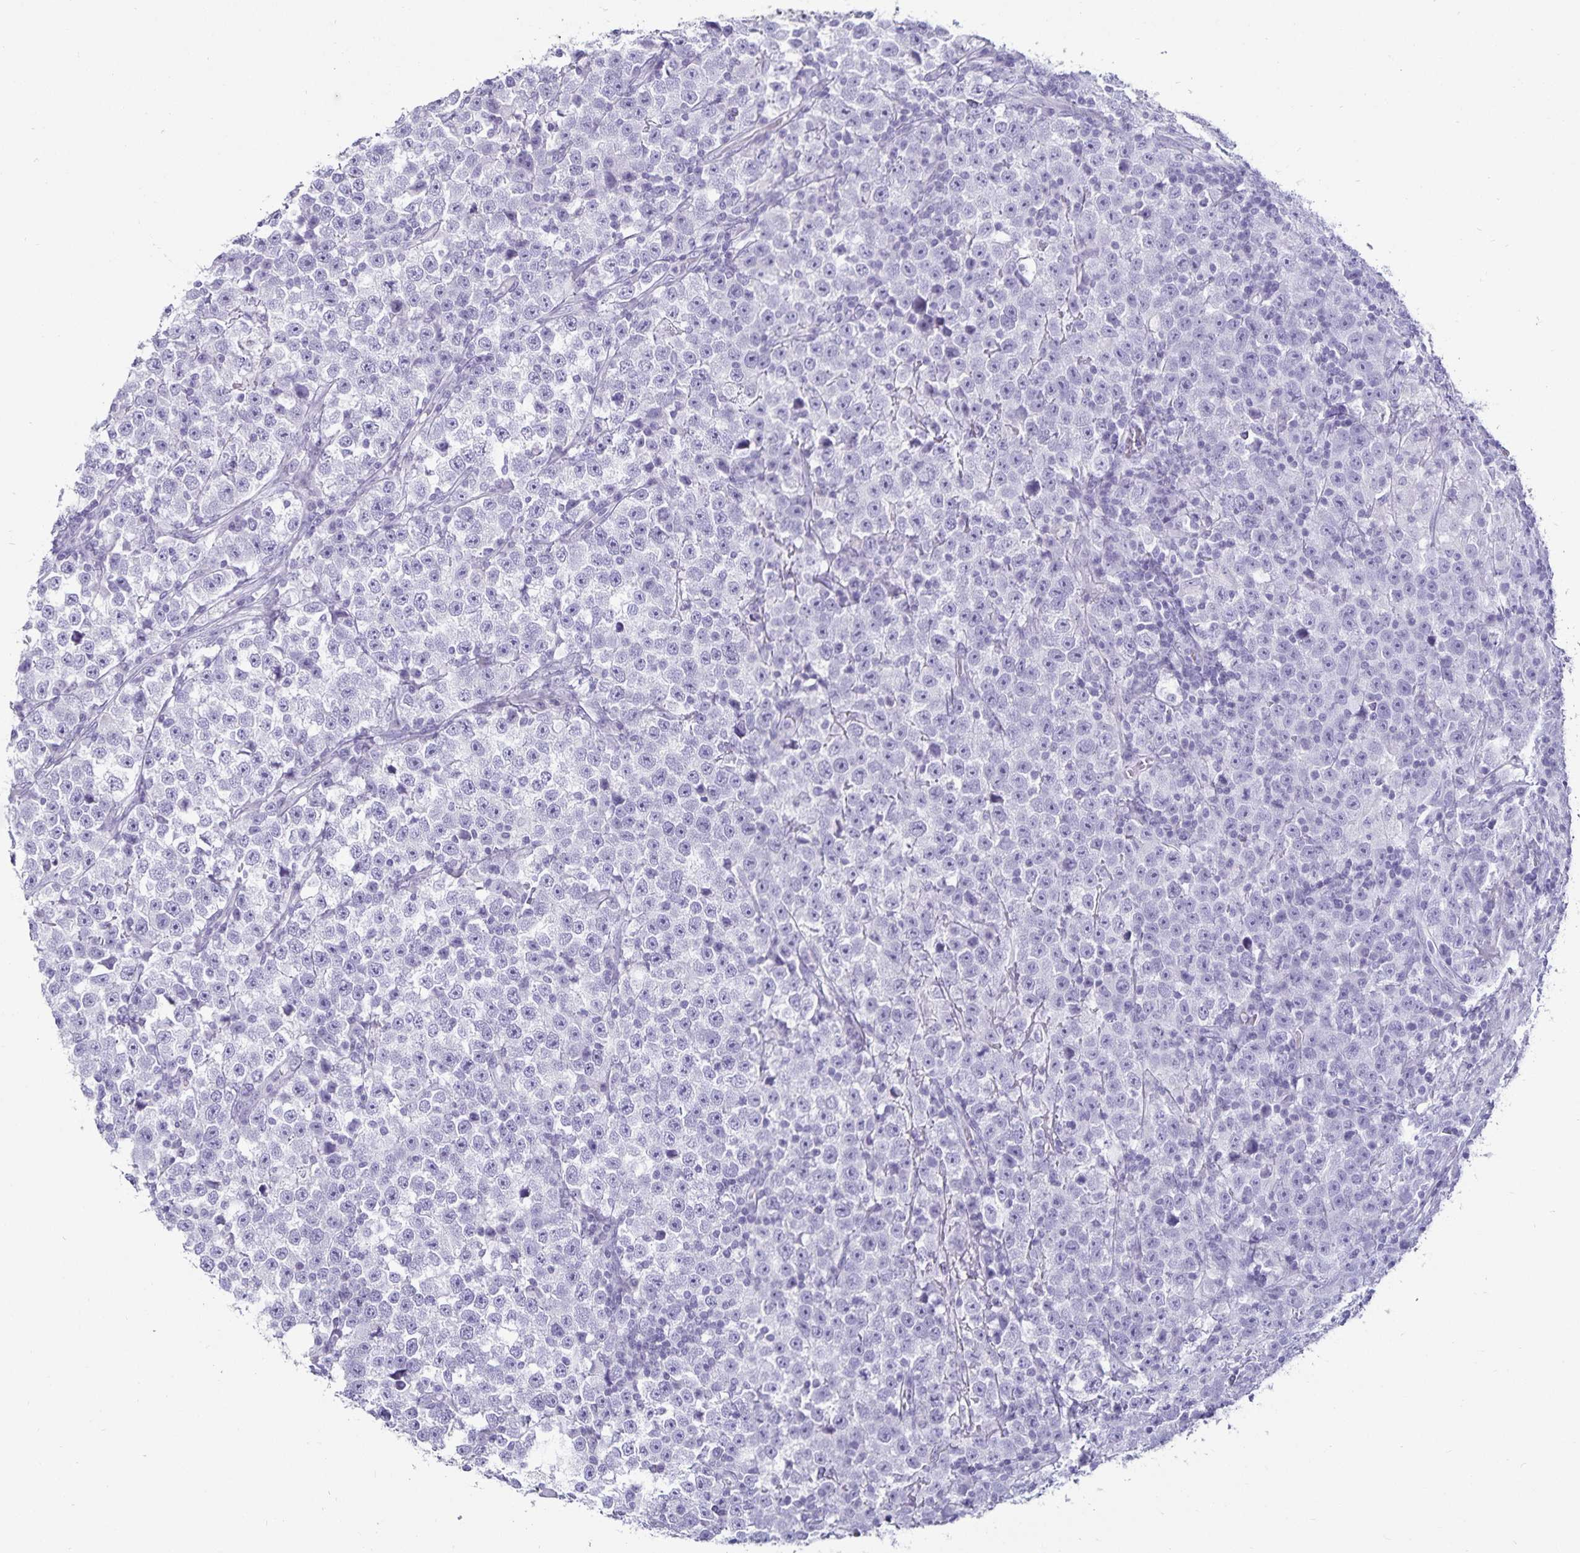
{"staining": {"intensity": "negative", "quantity": "none", "location": "none"}, "tissue": "testis cancer", "cell_type": "Tumor cells", "image_type": "cancer", "snomed": [{"axis": "morphology", "description": "Seminoma, NOS"}, {"axis": "topography", "description": "Testis"}], "caption": "Testis seminoma was stained to show a protein in brown. There is no significant staining in tumor cells. (DAB immunohistochemistry (IHC), high magnification).", "gene": "DEFA6", "patient": {"sex": "male", "age": 43}}